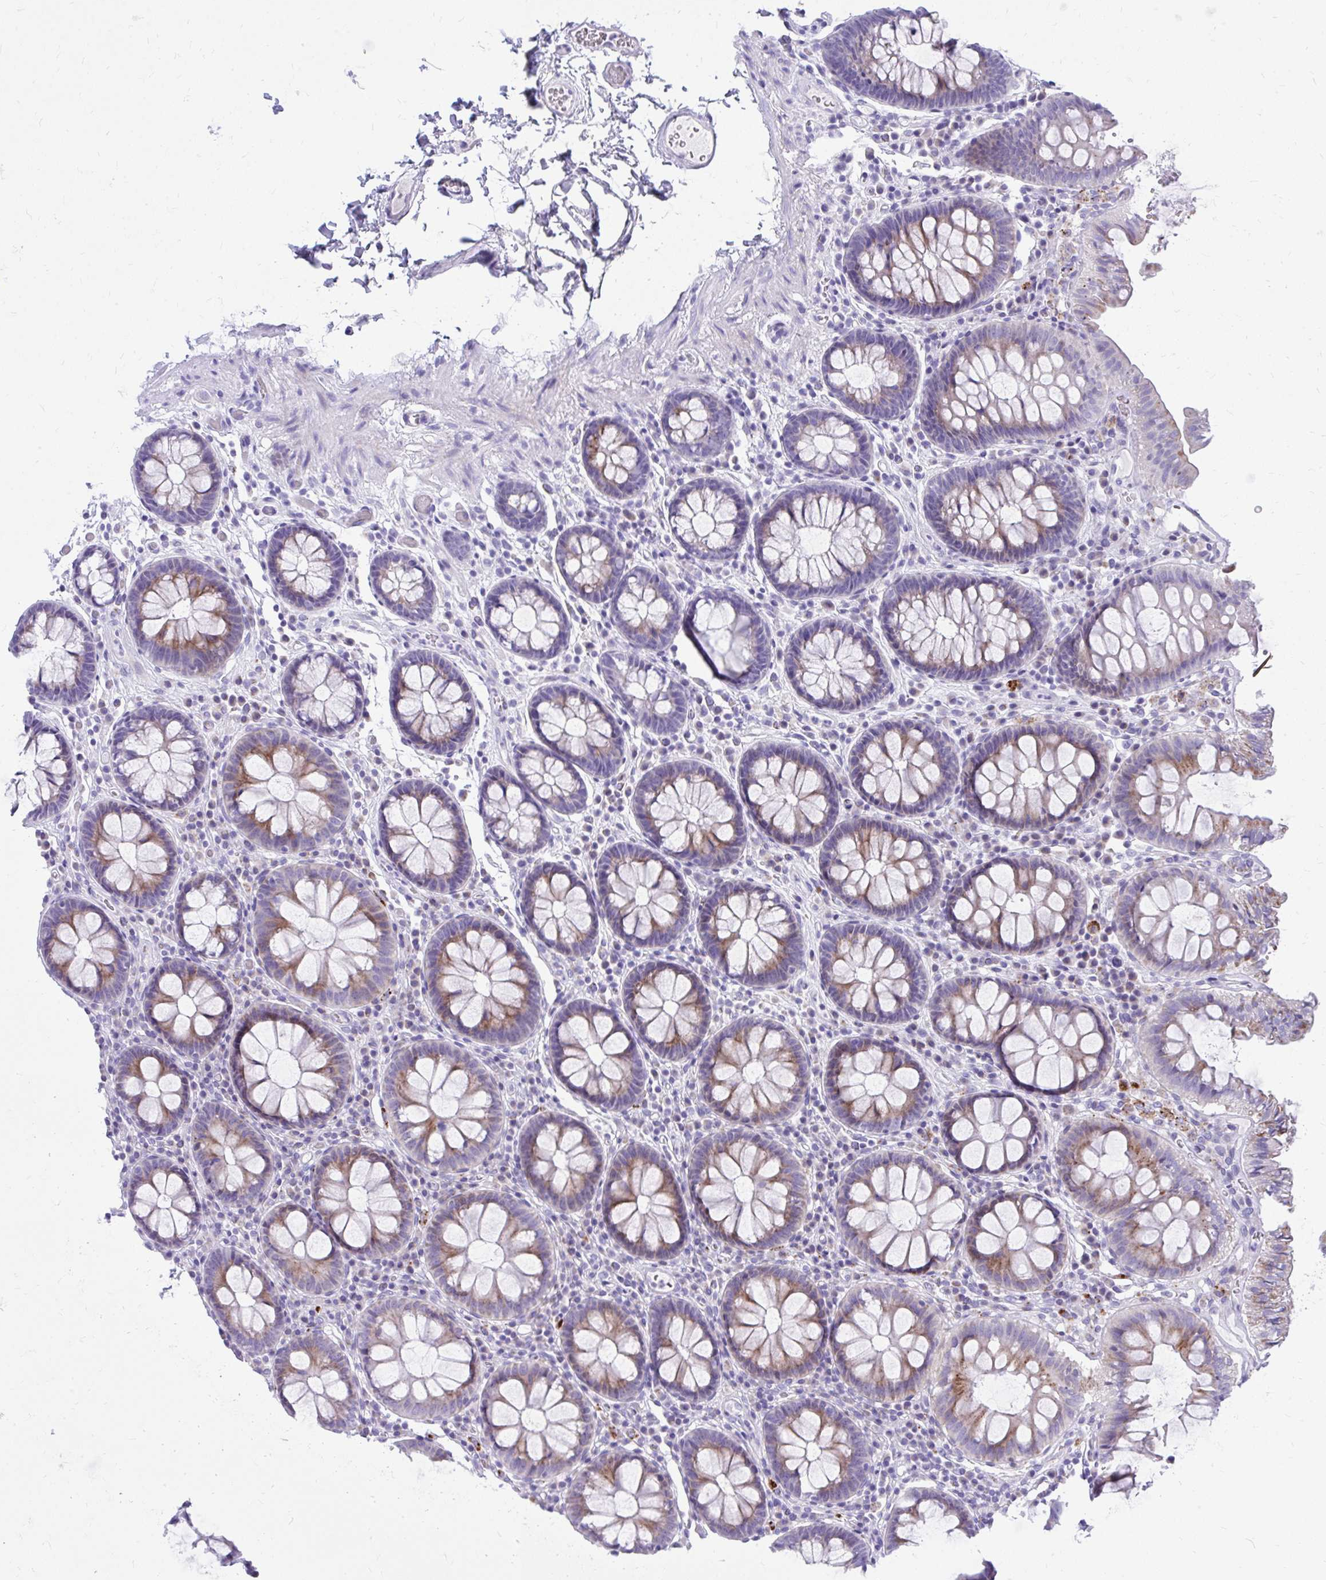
{"staining": {"intensity": "negative", "quantity": "none", "location": "none"}, "tissue": "colon", "cell_type": "Endothelial cells", "image_type": "normal", "snomed": [{"axis": "morphology", "description": "Normal tissue, NOS"}, {"axis": "topography", "description": "Colon"}, {"axis": "topography", "description": "Peripheral nerve tissue"}], "caption": "This is an IHC histopathology image of normal colon. There is no staining in endothelial cells.", "gene": "BCL6B", "patient": {"sex": "male", "age": 84}}